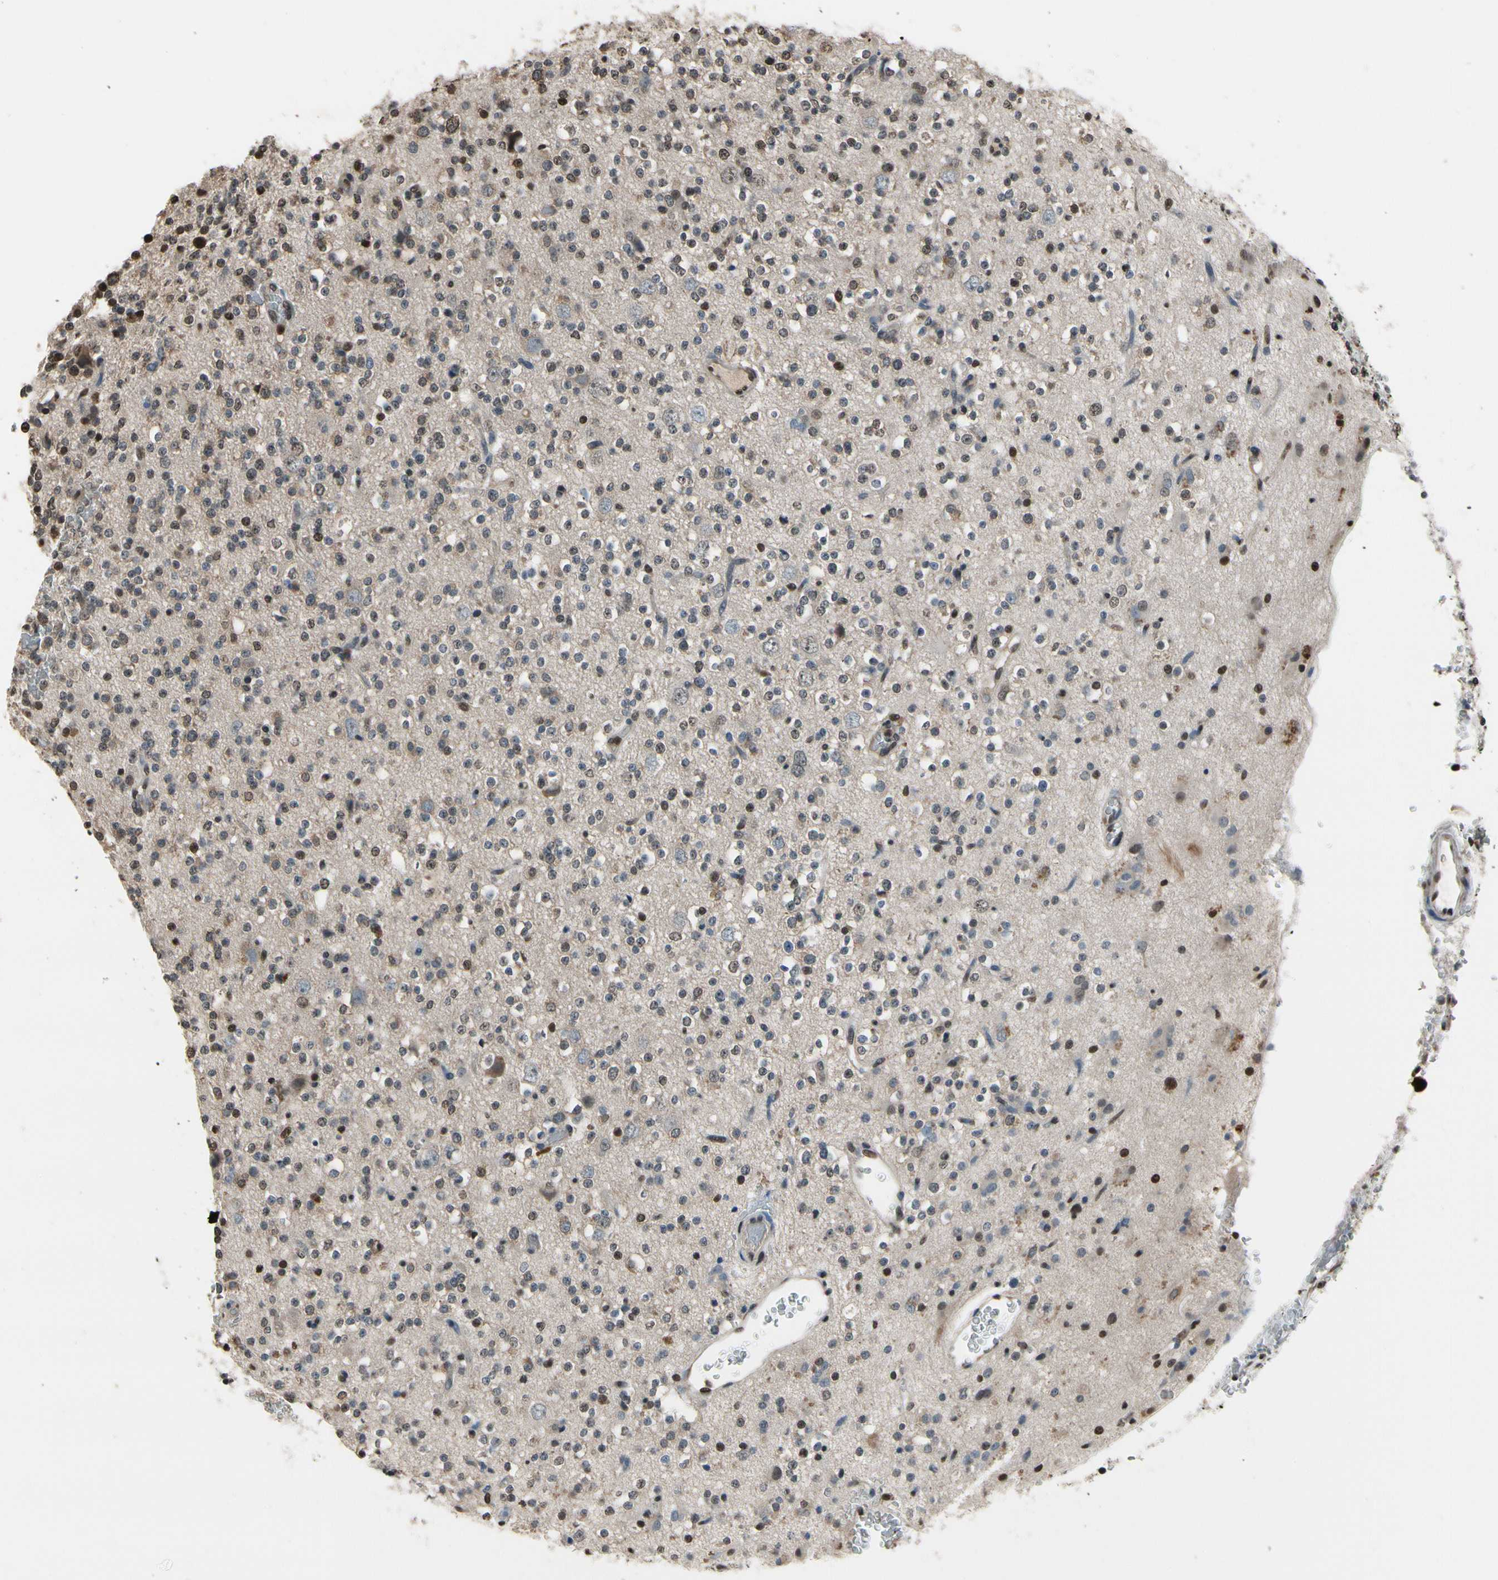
{"staining": {"intensity": "negative", "quantity": "none", "location": "none"}, "tissue": "glioma", "cell_type": "Tumor cells", "image_type": "cancer", "snomed": [{"axis": "morphology", "description": "Glioma, malignant, High grade"}, {"axis": "topography", "description": "Brain"}], "caption": "IHC of high-grade glioma (malignant) shows no staining in tumor cells.", "gene": "HIPK2", "patient": {"sex": "male", "age": 47}}